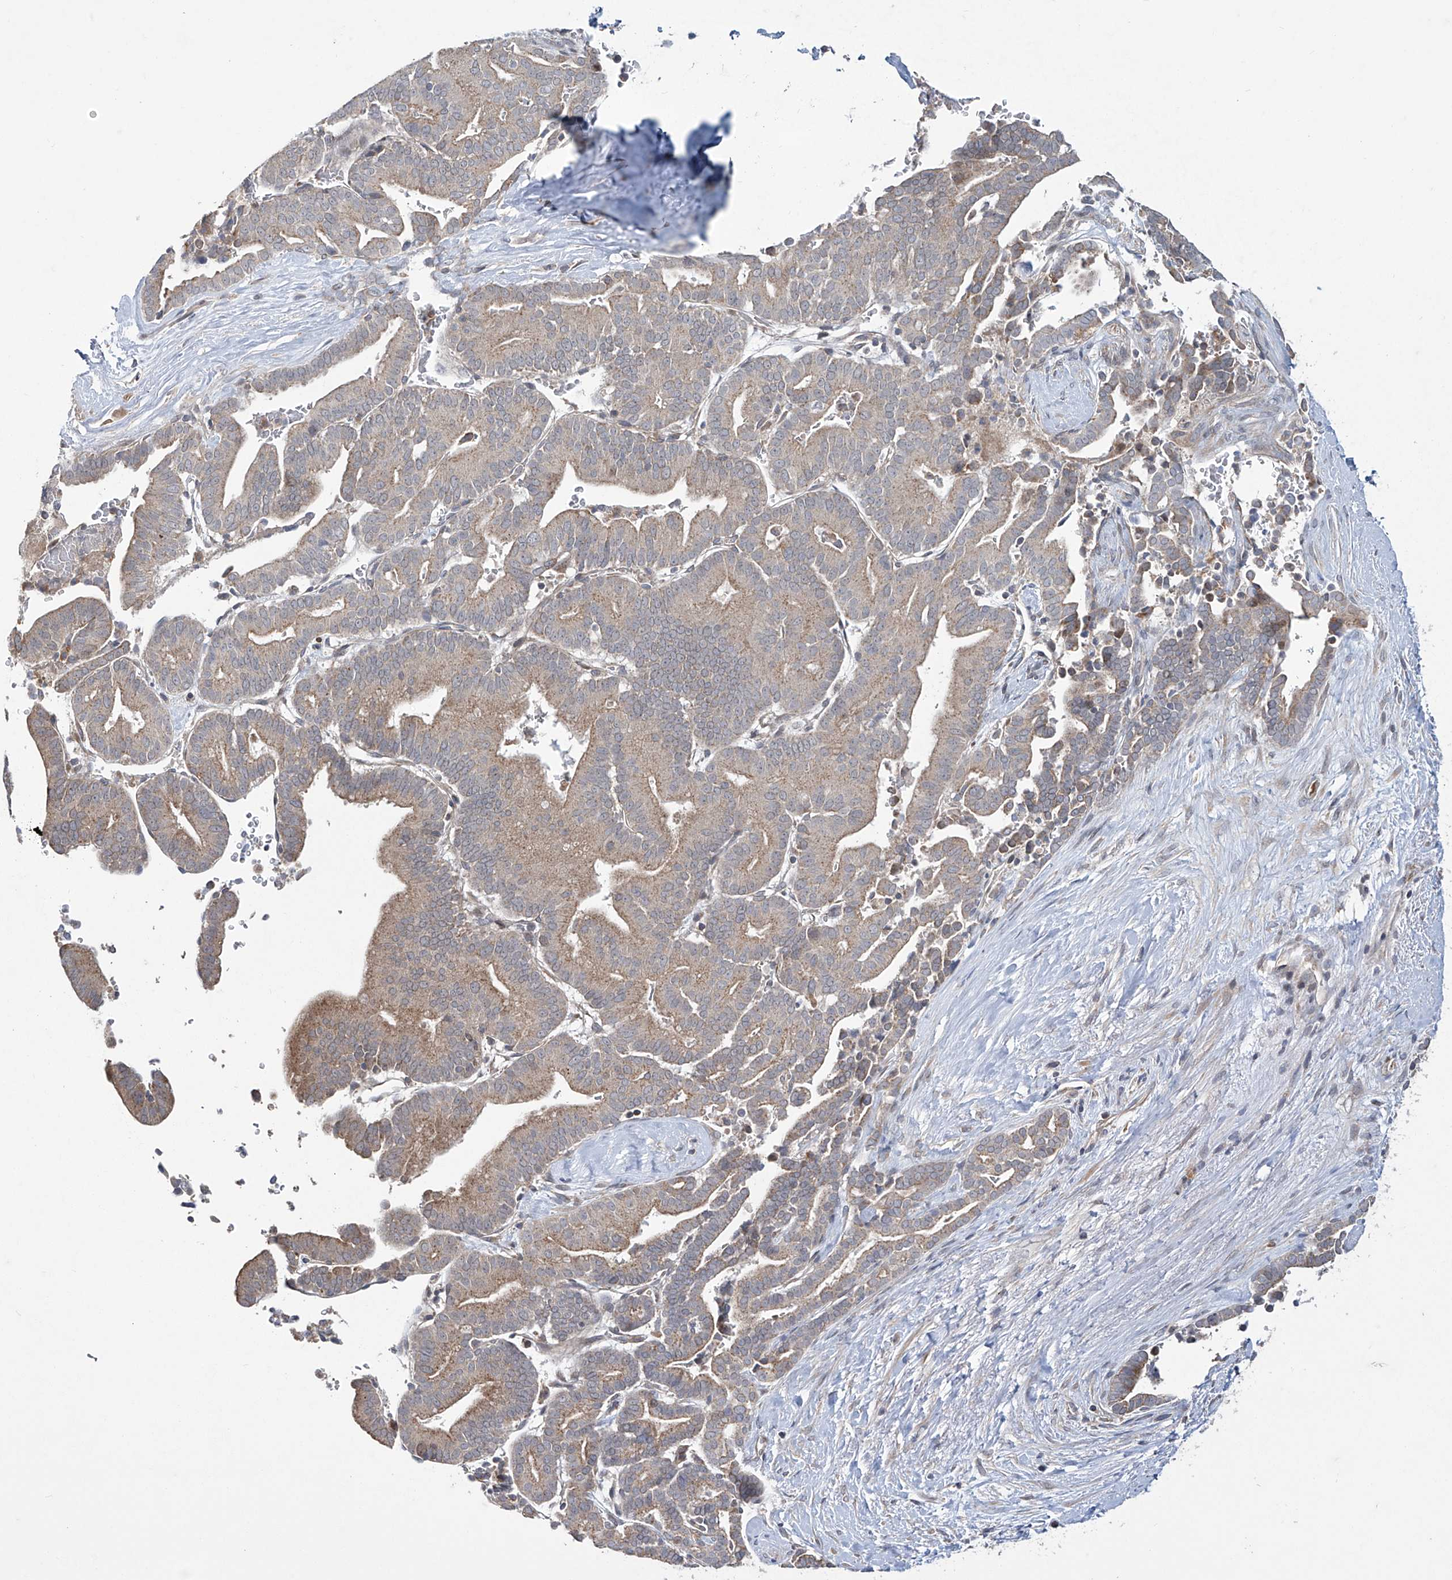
{"staining": {"intensity": "weak", "quantity": ">75%", "location": "cytoplasmic/membranous"}, "tissue": "liver cancer", "cell_type": "Tumor cells", "image_type": "cancer", "snomed": [{"axis": "morphology", "description": "Cholangiocarcinoma"}, {"axis": "topography", "description": "Liver"}], "caption": "Immunohistochemical staining of liver cholangiocarcinoma shows low levels of weak cytoplasmic/membranous protein expression in approximately >75% of tumor cells.", "gene": "TRIM60", "patient": {"sex": "female", "age": 75}}